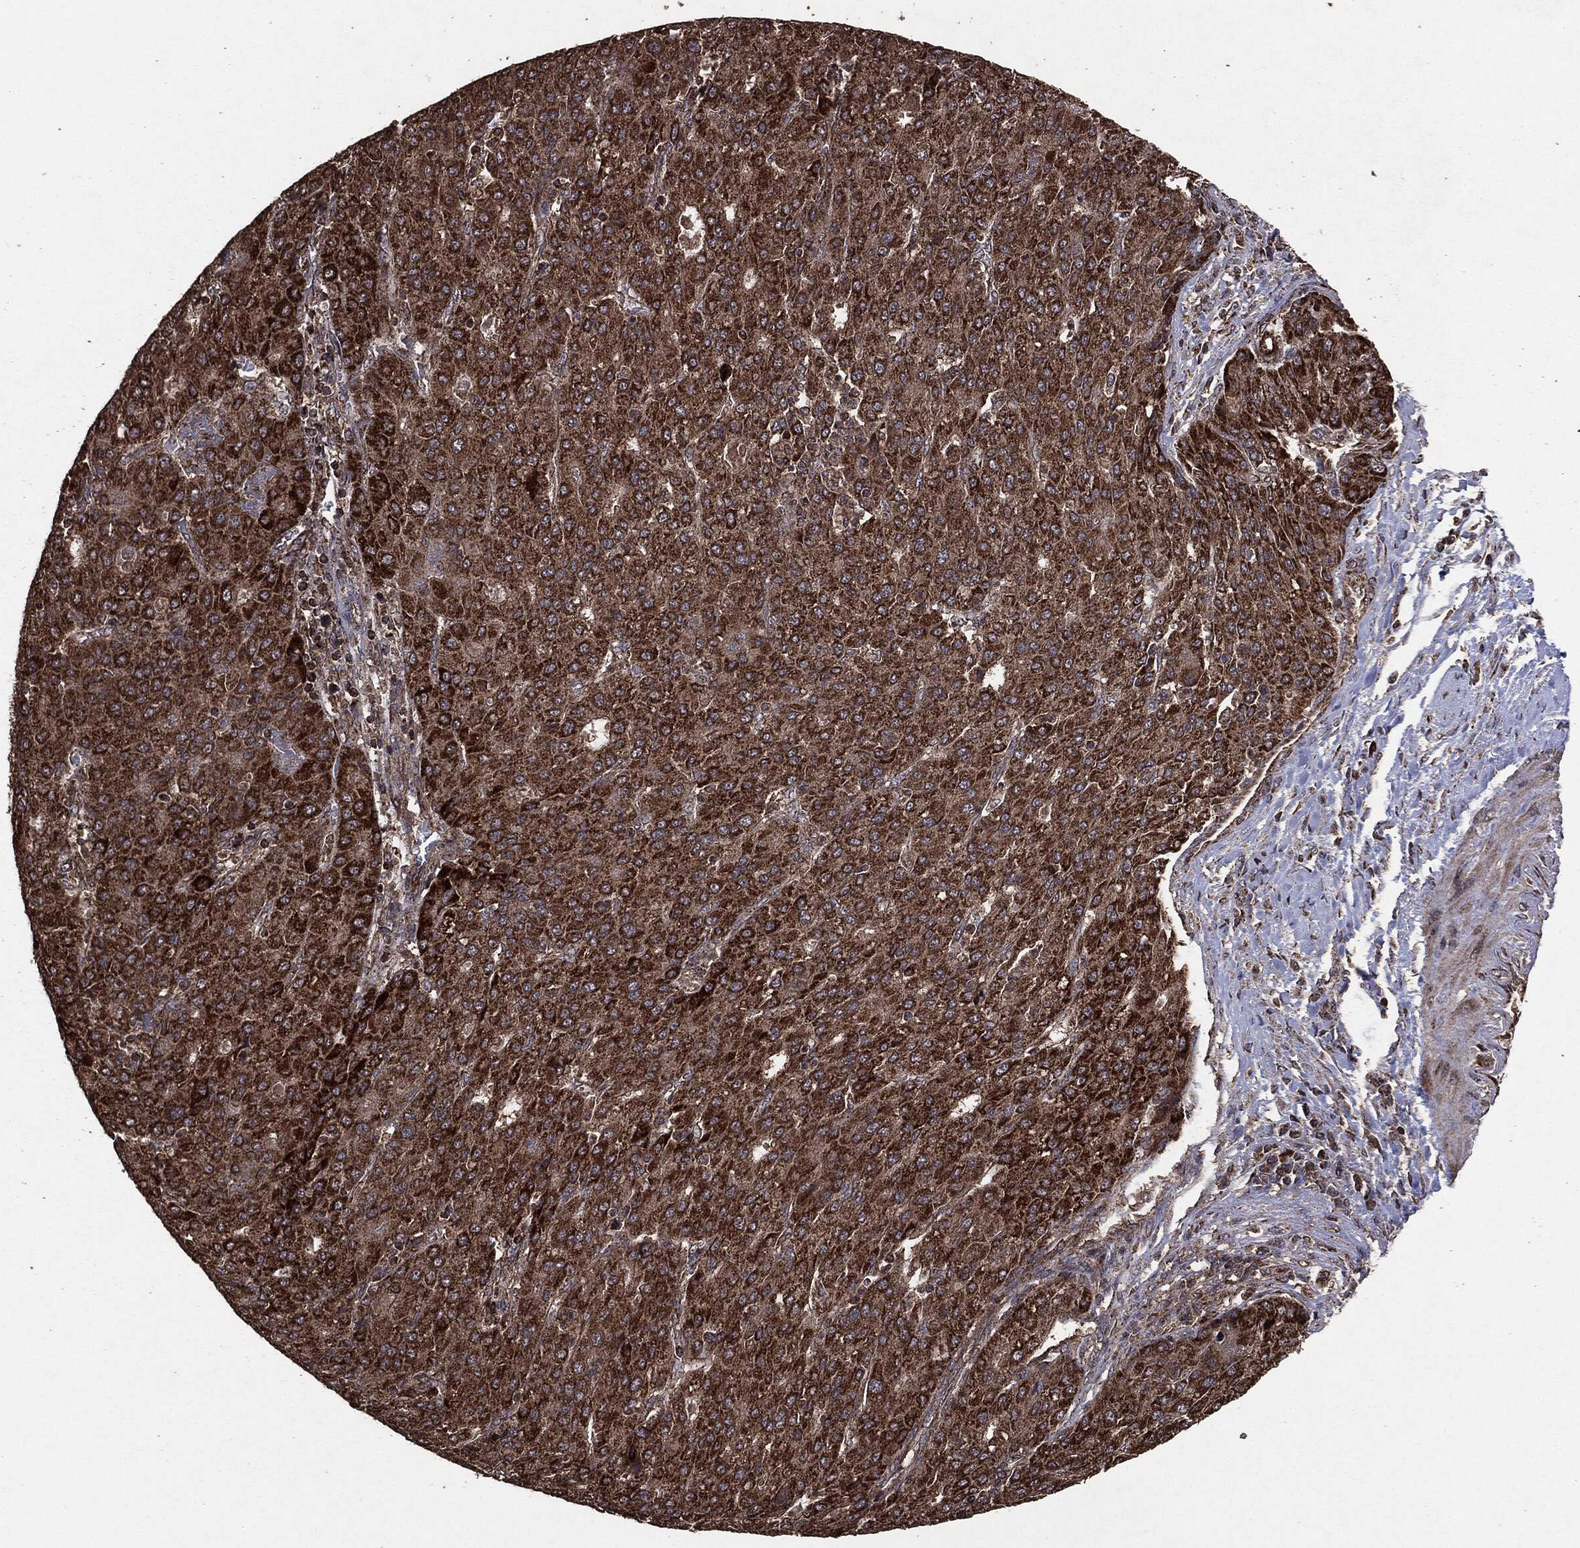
{"staining": {"intensity": "strong", "quantity": ">75%", "location": "cytoplasmic/membranous"}, "tissue": "liver cancer", "cell_type": "Tumor cells", "image_type": "cancer", "snomed": [{"axis": "morphology", "description": "Carcinoma, Hepatocellular, NOS"}, {"axis": "topography", "description": "Liver"}], "caption": "An IHC photomicrograph of tumor tissue is shown. Protein staining in brown shows strong cytoplasmic/membranous positivity in liver hepatocellular carcinoma within tumor cells. (DAB (3,3'-diaminobenzidine) IHC, brown staining for protein, blue staining for nuclei).", "gene": "MTOR", "patient": {"sex": "male", "age": 65}}